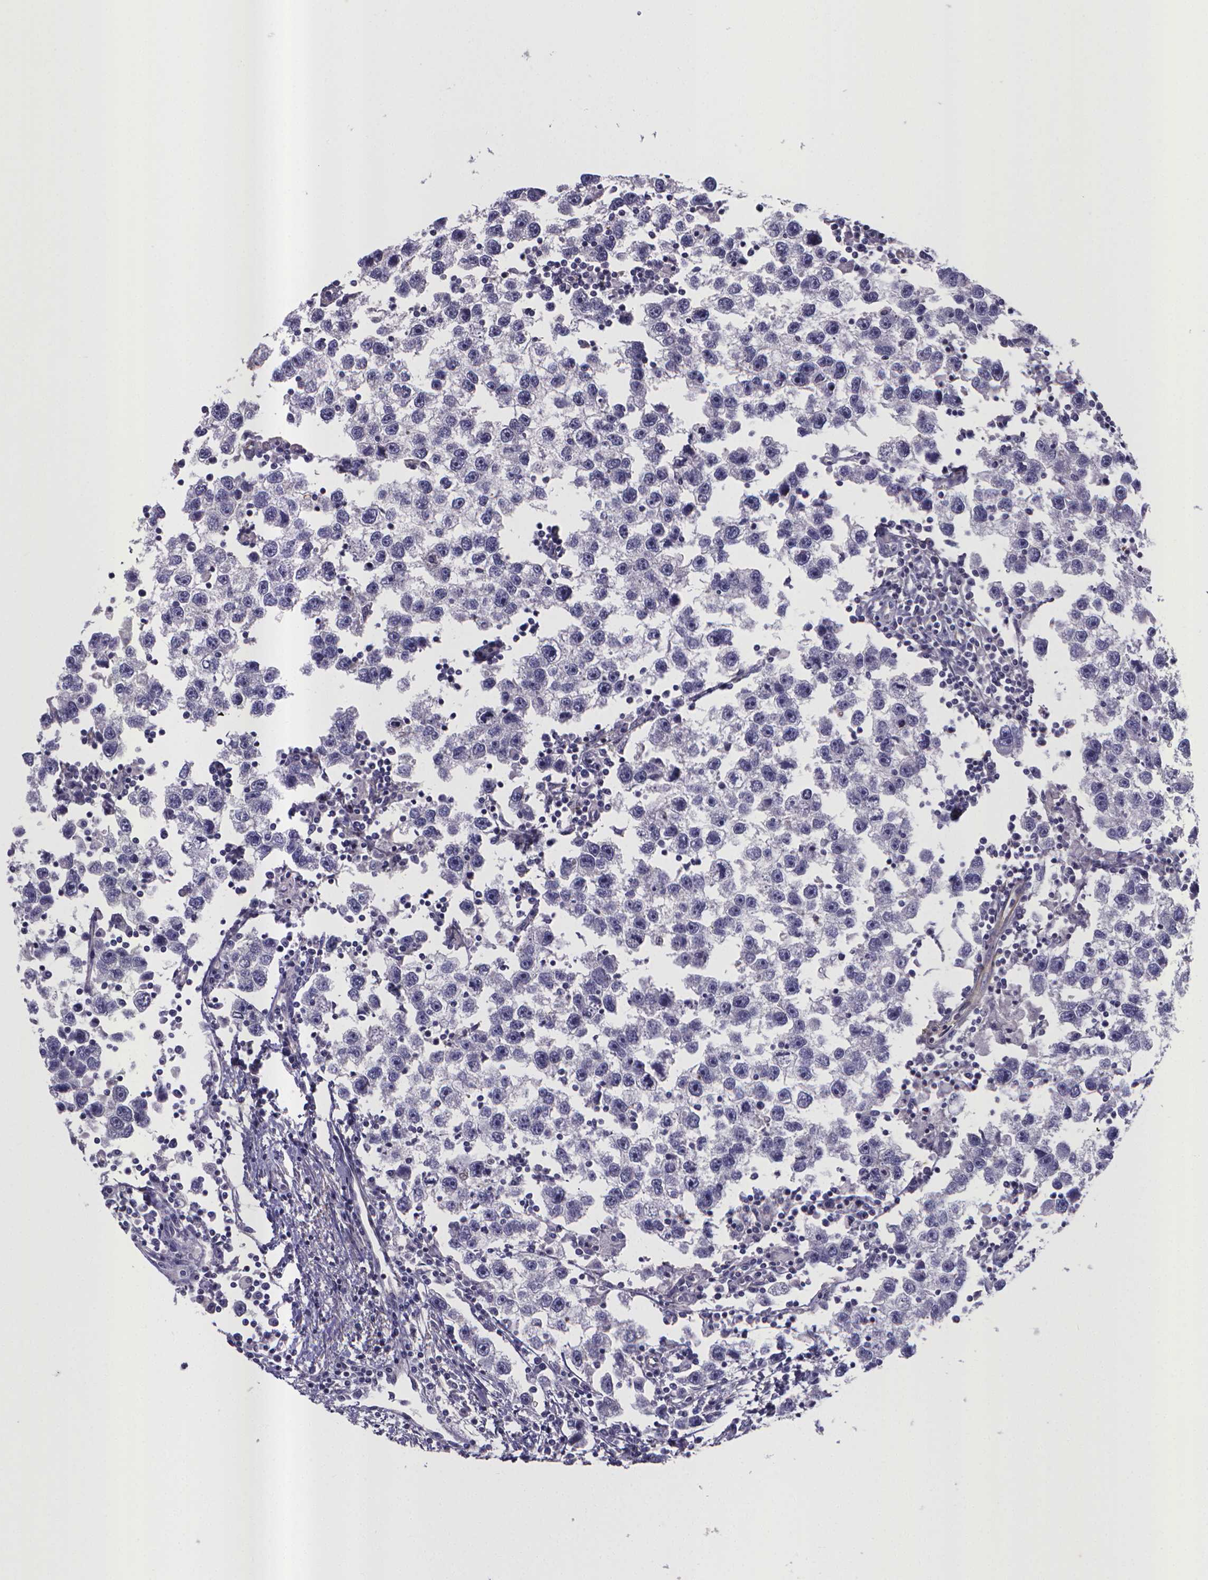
{"staining": {"intensity": "negative", "quantity": "none", "location": "none"}, "tissue": "testis cancer", "cell_type": "Tumor cells", "image_type": "cancer", "snomed": [{"axis": "morphology", "description": "Seminoma, NOS"}, {"axis": "topography", "description": "Testis"}], "caption": "Immunohistochemical staining of testis cancer shows no significant expression in tumor cells. (Immunohistochemistry, brightfield microscopy, high magnification).", "gene": "RERG", "patient": {"sex": "male", "age": 30}}